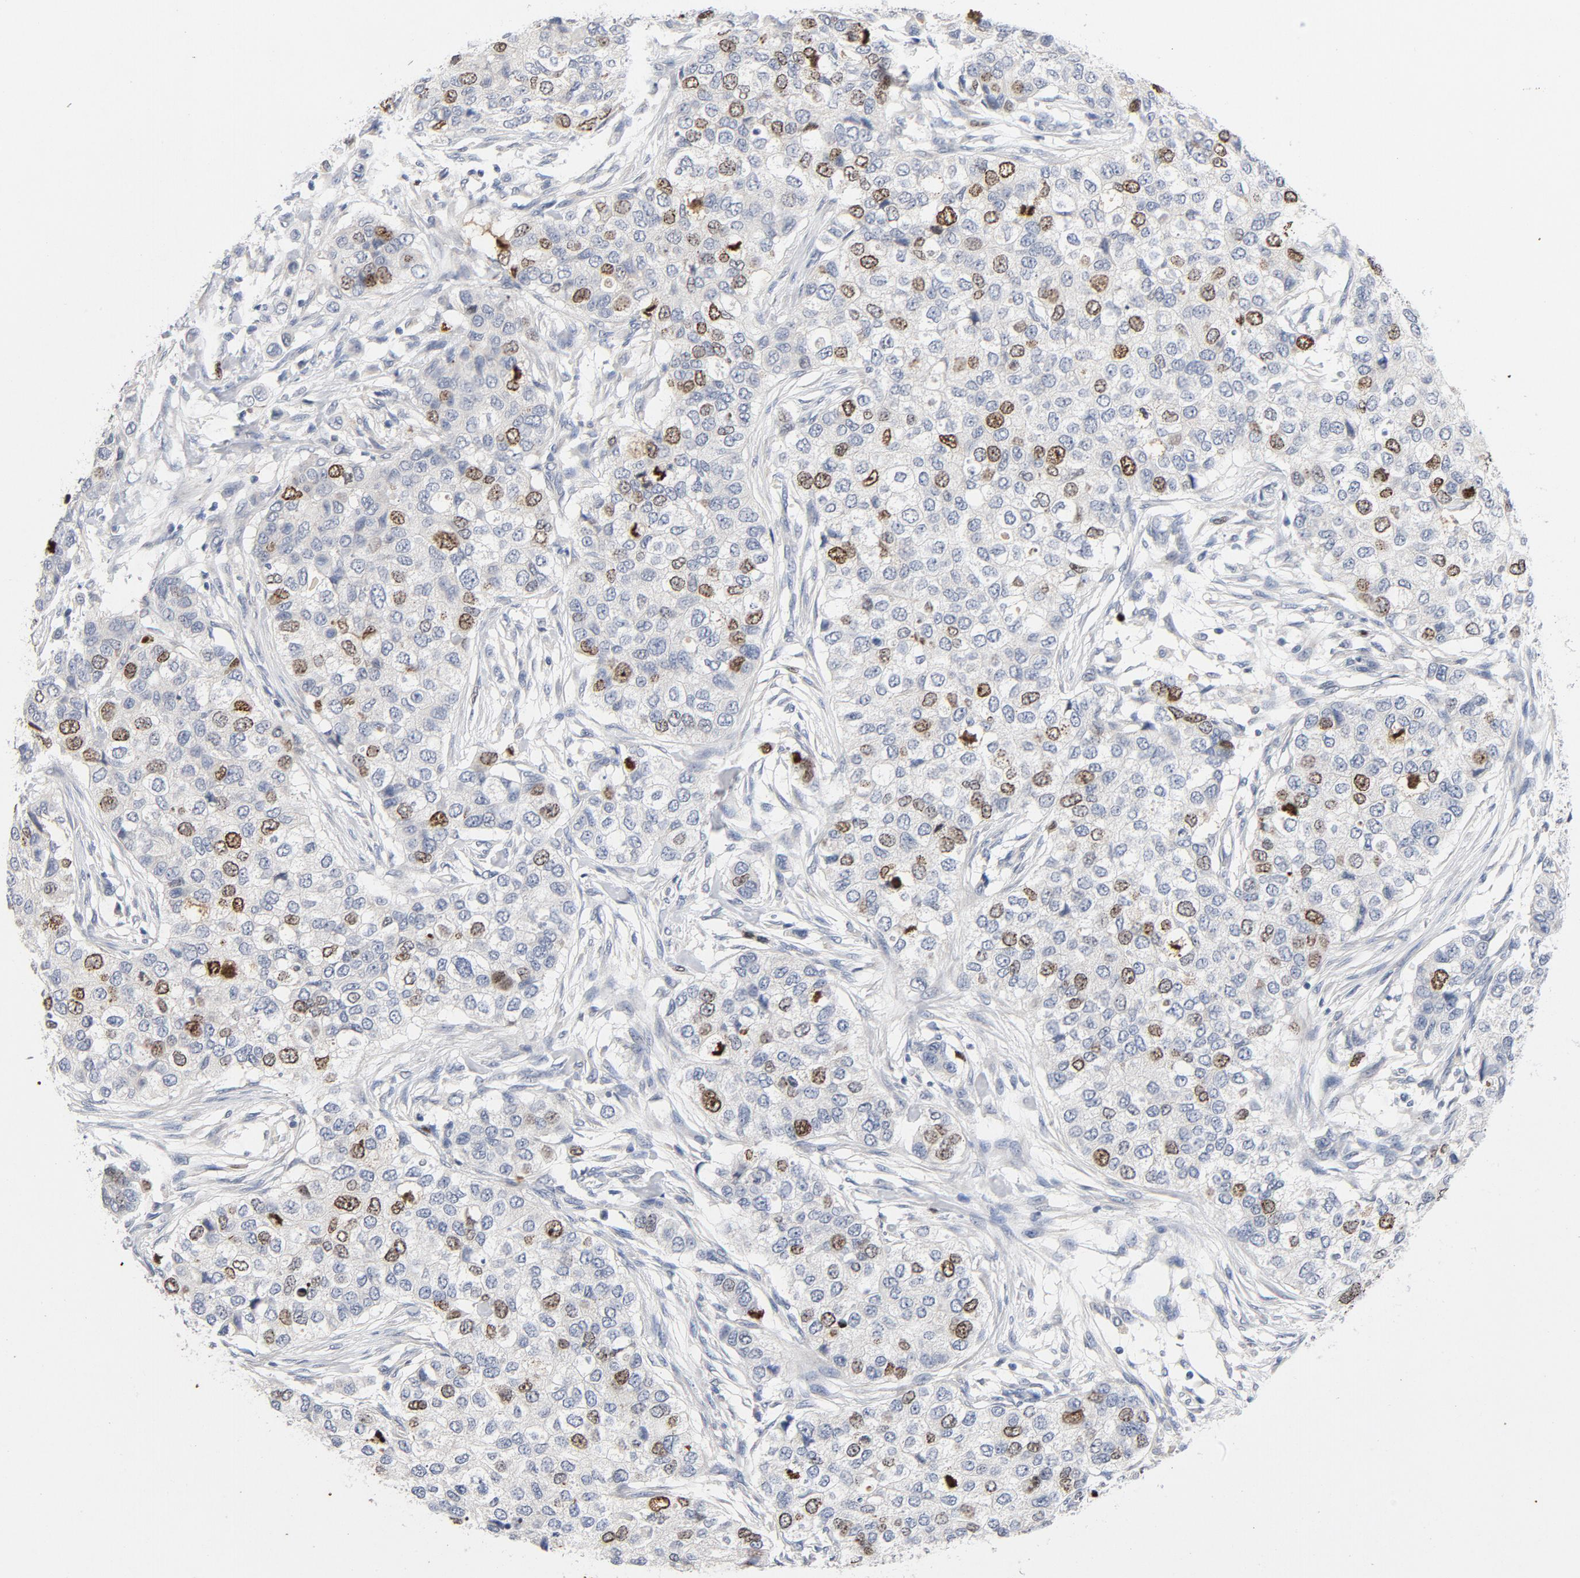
{"staining": {"intensity": "moderate", "quantity": "<25%", "location": "nuclear"}, "tissue": "breast cancer", "cell_type": "Tumor cells", "image_type": "cancer", "snomed": [{"axis": "morphology", "description": "Normal tissue, NOS"}, {"axis": "morphology", "description": "Duct carcinoma"}, {"axis": "topography", "description": "Breast"}], "caption": "A photomicrograph of infiltrating ductal carcinoma (breast) stained for a protein reveals moderate nuclear brown staining in tumor cells. (DAB IHC with brightfield microscopy, high magnification).", "gene": "BIRC5", "patient": {"sex": "female", "age": 49}}